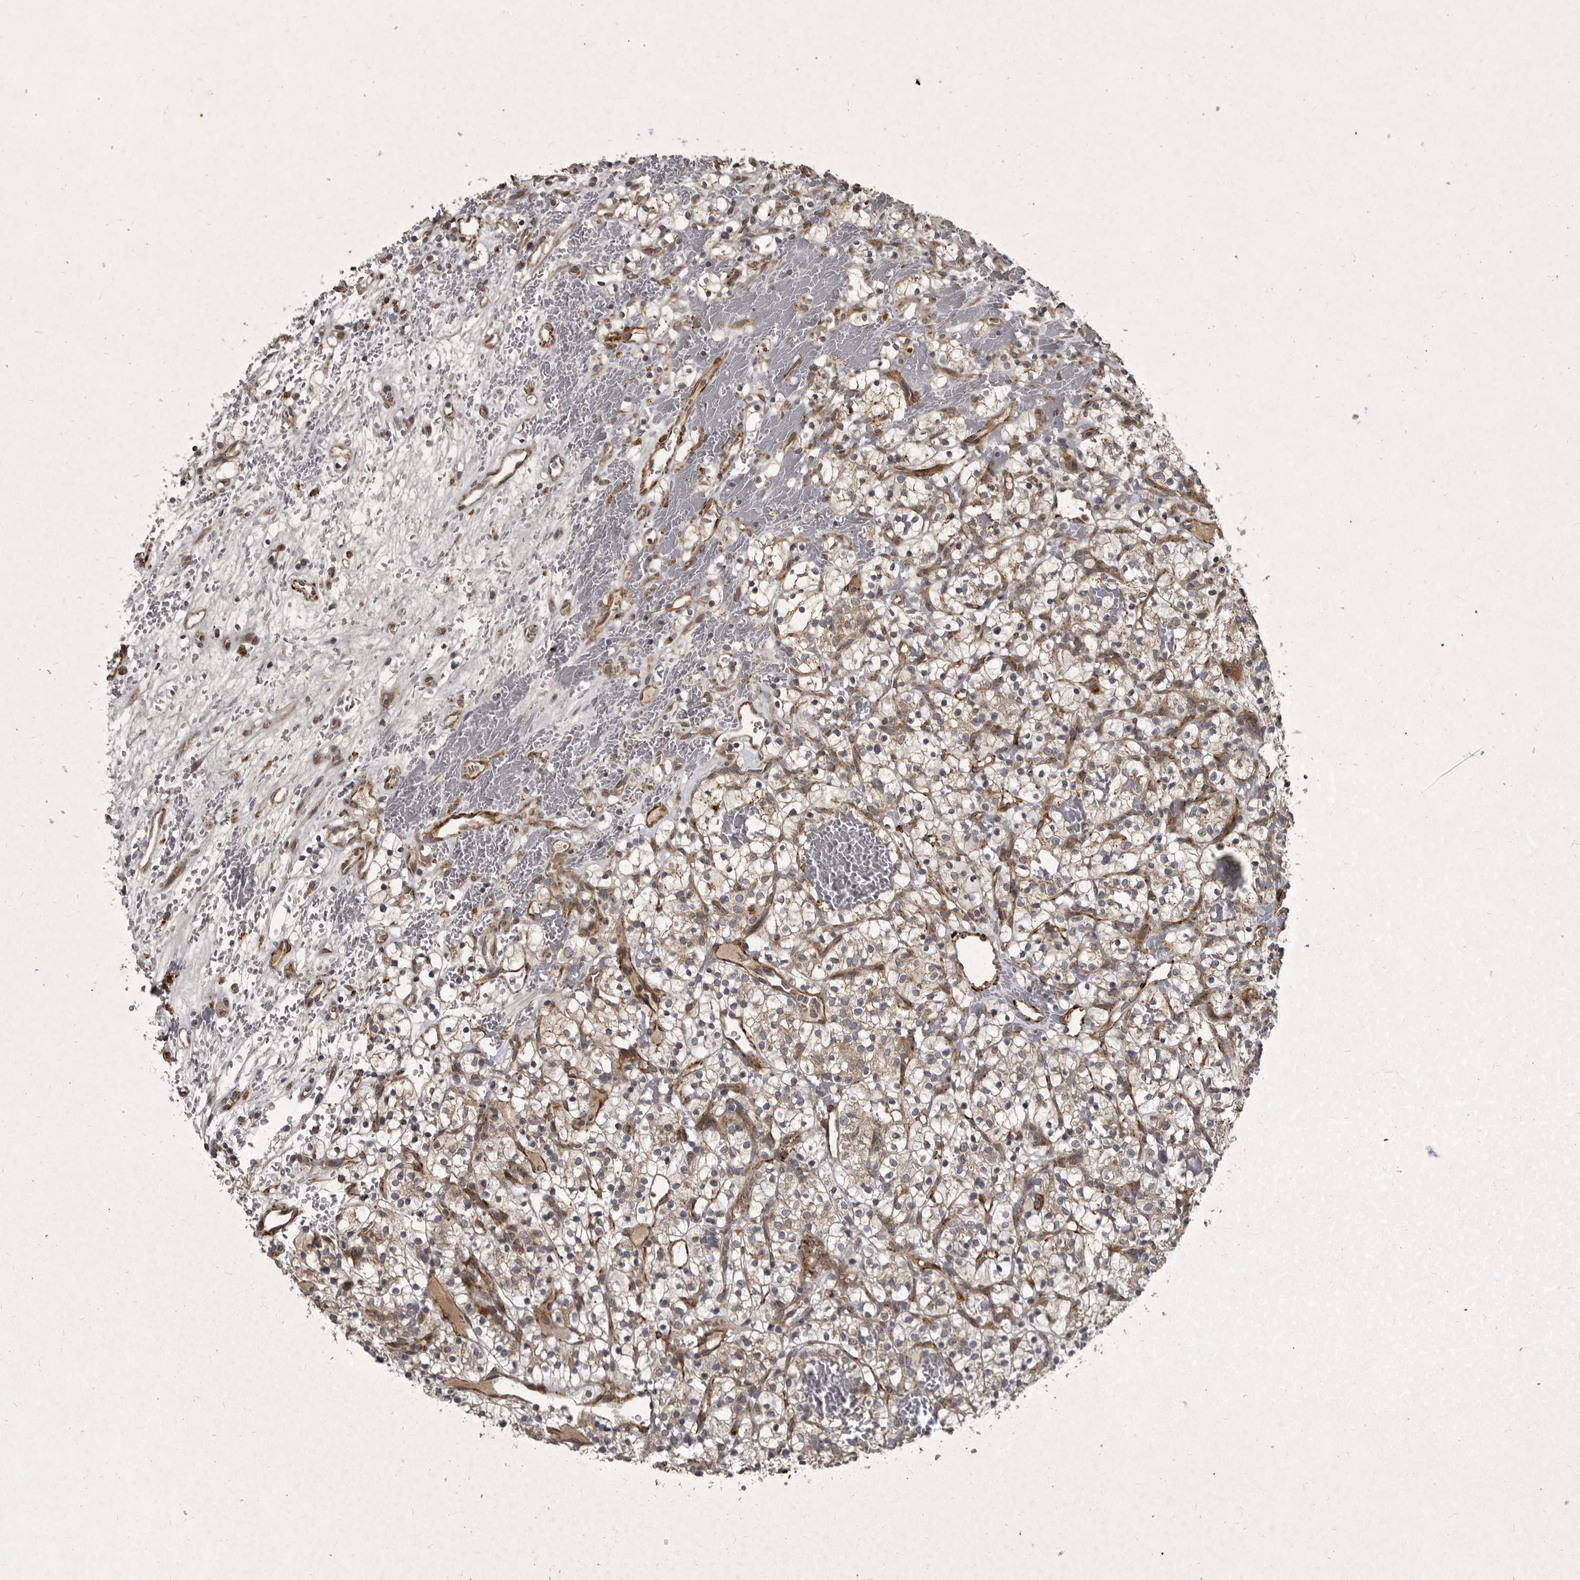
{"staining": {"intensity": "weak", "quantity": ">75%", "location": "cytoplasmic/membranous"}, "tissue": "renal cancer", "cell_type": "Tumor cells", "image_type": "cancer", "snomed": [{"axis": "morphology", "description": "Adenocarcinoma, NOS"}, {"axis": "topography", "description": "Kidney"}], "caption": "Adenocarcinoma (renal) stained with a protein marker displays weak staining in tumor cells.", "gene": "MRPS15", "patient": {"sex": "female", "age": 57}}